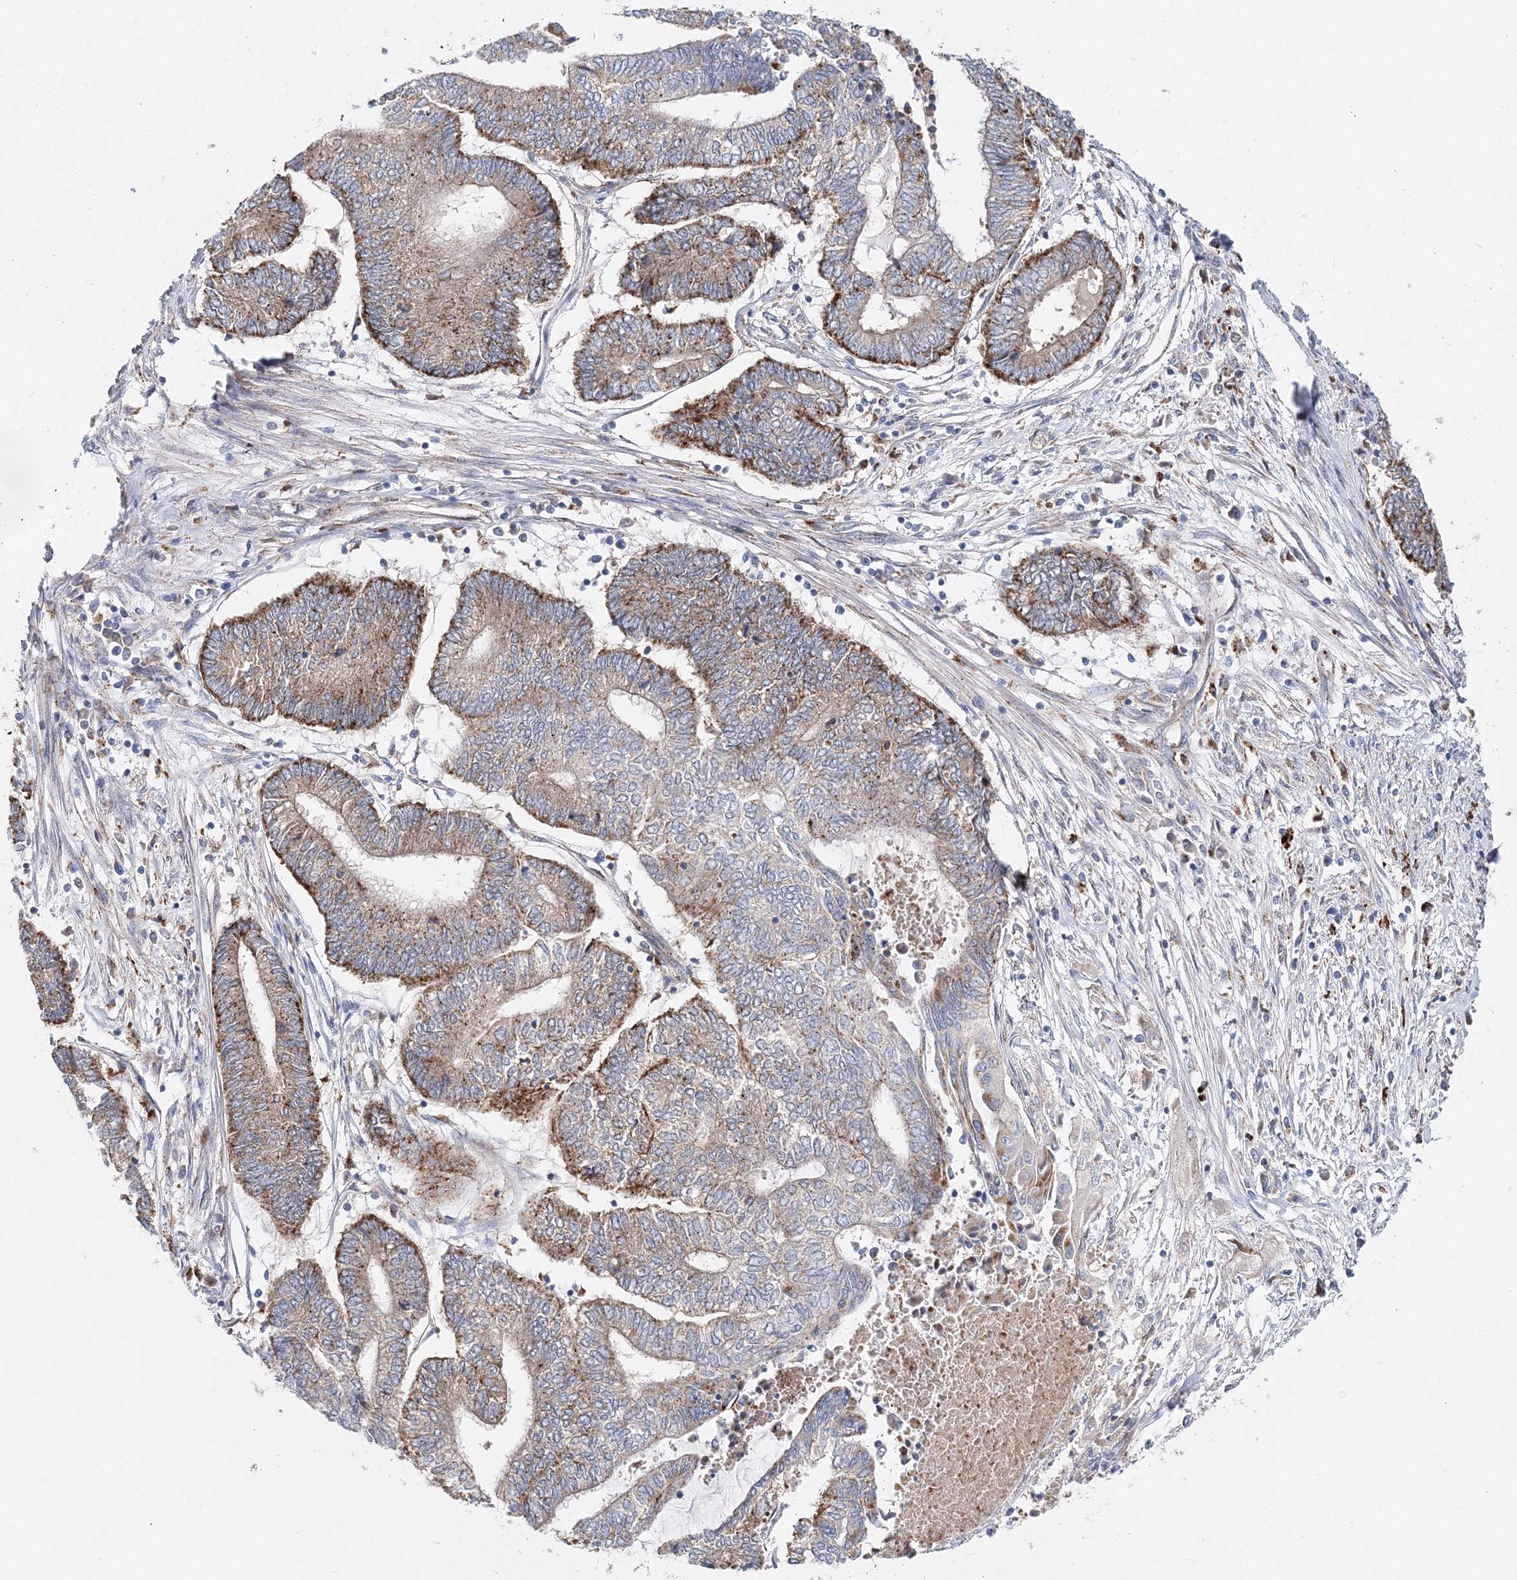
{"staining": {"intensity": "moderate", "quantity": ">75%", "location": "cytoplasmic/membranous"}, "tissue": "endometrial cancer", "cell_type": "Tumor cells", "image_type": "cancer", "snomed": [{"axis": "morphology", "description": "Adenocarcinoma, NOS"}, {"axis": "topography", "description": "Uterus"}, {"axis": "topography", "description": "Endometrium"}], "caption": "A micrograph of human endometrial cancer stained for a protein demonstrates moderate cytoplasmic/membranous brown staining in tumor cells.", "gene": "C3orf38", "patient": {"sex": "female", "age": 70}}